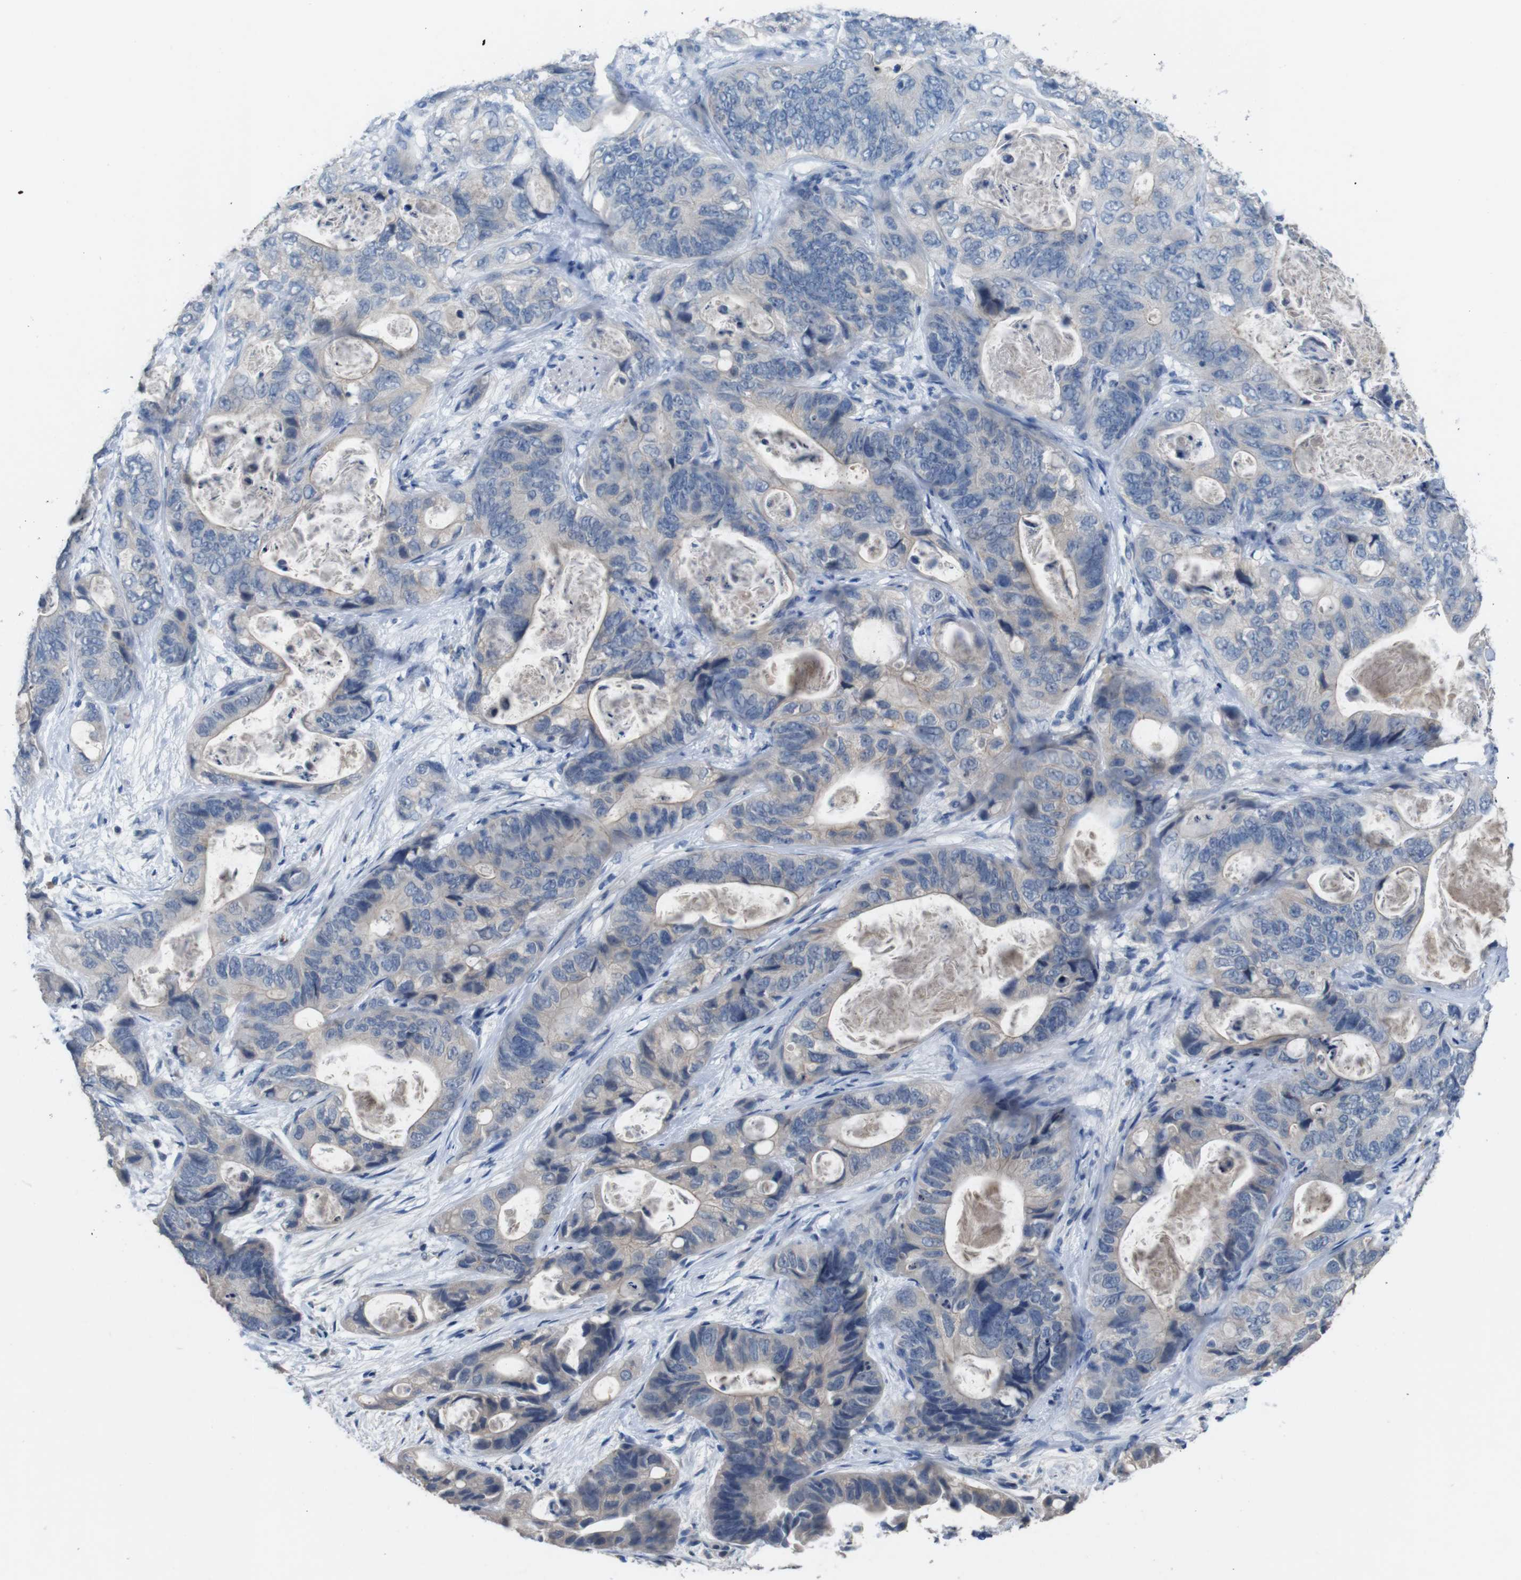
{"staining": {"intensity": "moderate", "quantity": "<25%", "location": "cytoplasmic/membranous"}, "tissue": "stomach cancer", "cell_type": "Tumor cells", "image_type": "cancer", "snomed": [{"axis": "morphology", "description": "Adenocarcinoma, NOS"}, {"axis": "topography", "description": "Stomach"}], "caption": "IHC (DAB) staining of stomach cancer demonstrates moderate cytoplasmic/membranous protein expression in approximately <25% of tumor cells. (DAB (3,3'-diaminobenzidine) = brown stain, brightfield microscopy at high magnification).", "gene": "SLC2A8", "patient": {"sex": "female", "age": 89}}